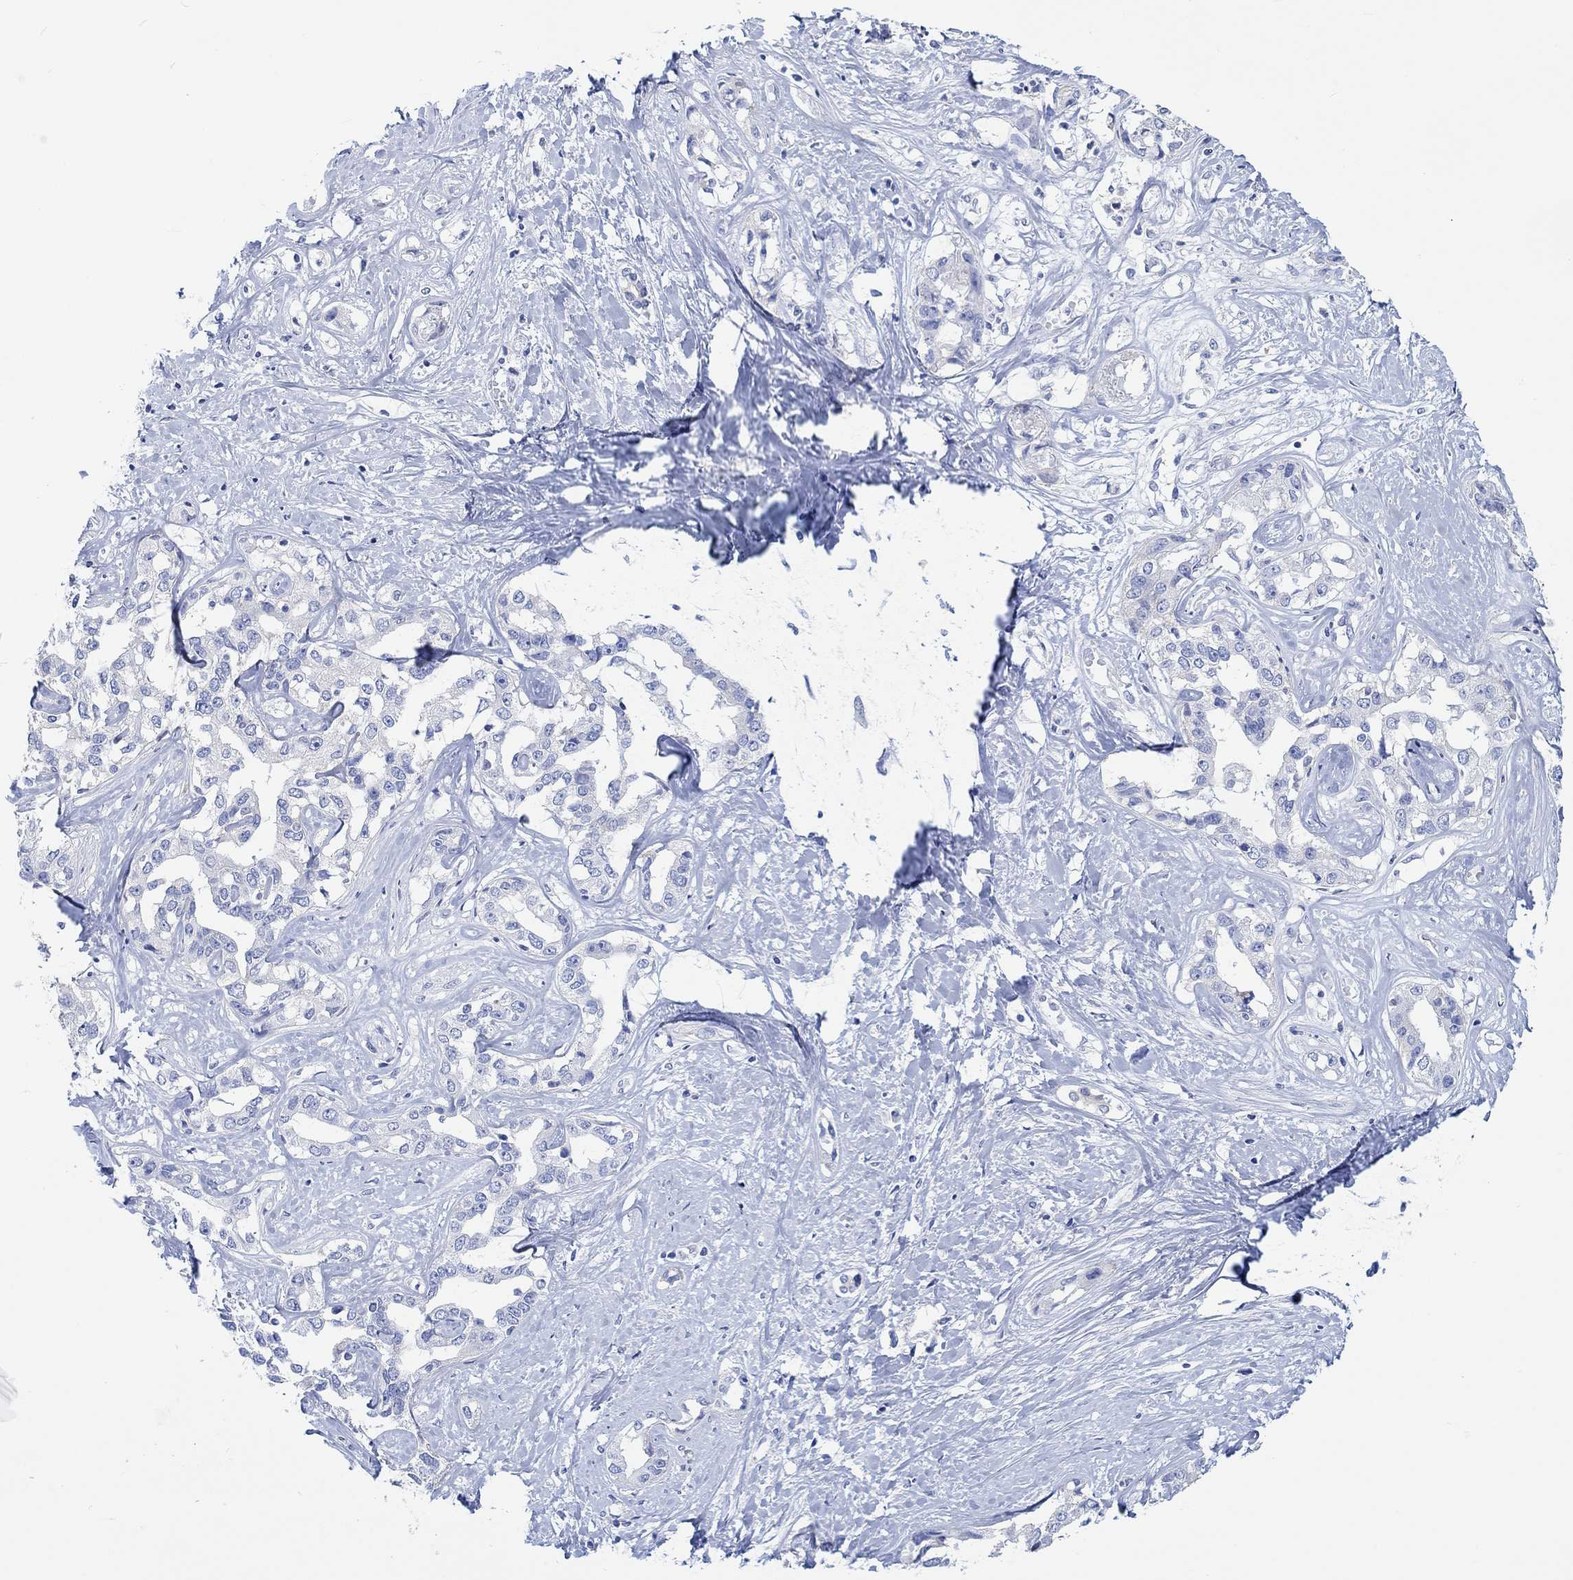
{"staining": {"intensity": "negative", "quantity": "none", "location": "none"}, "tissue": "liver cancer", "cell_type": "Tumor cells", "image_type": "cancer", "snomed": [{"axis": "morphology", "description": "Cholangiocarcinoma"}, {"axis": "topography", "description": "Liver"}], "caption": "An IHC micrograph of liver cancer is shown. There is no staining in tumor cells of liver cancer.", "gene": "REEP6", "patient": {"sex": "male", "age": 59}}